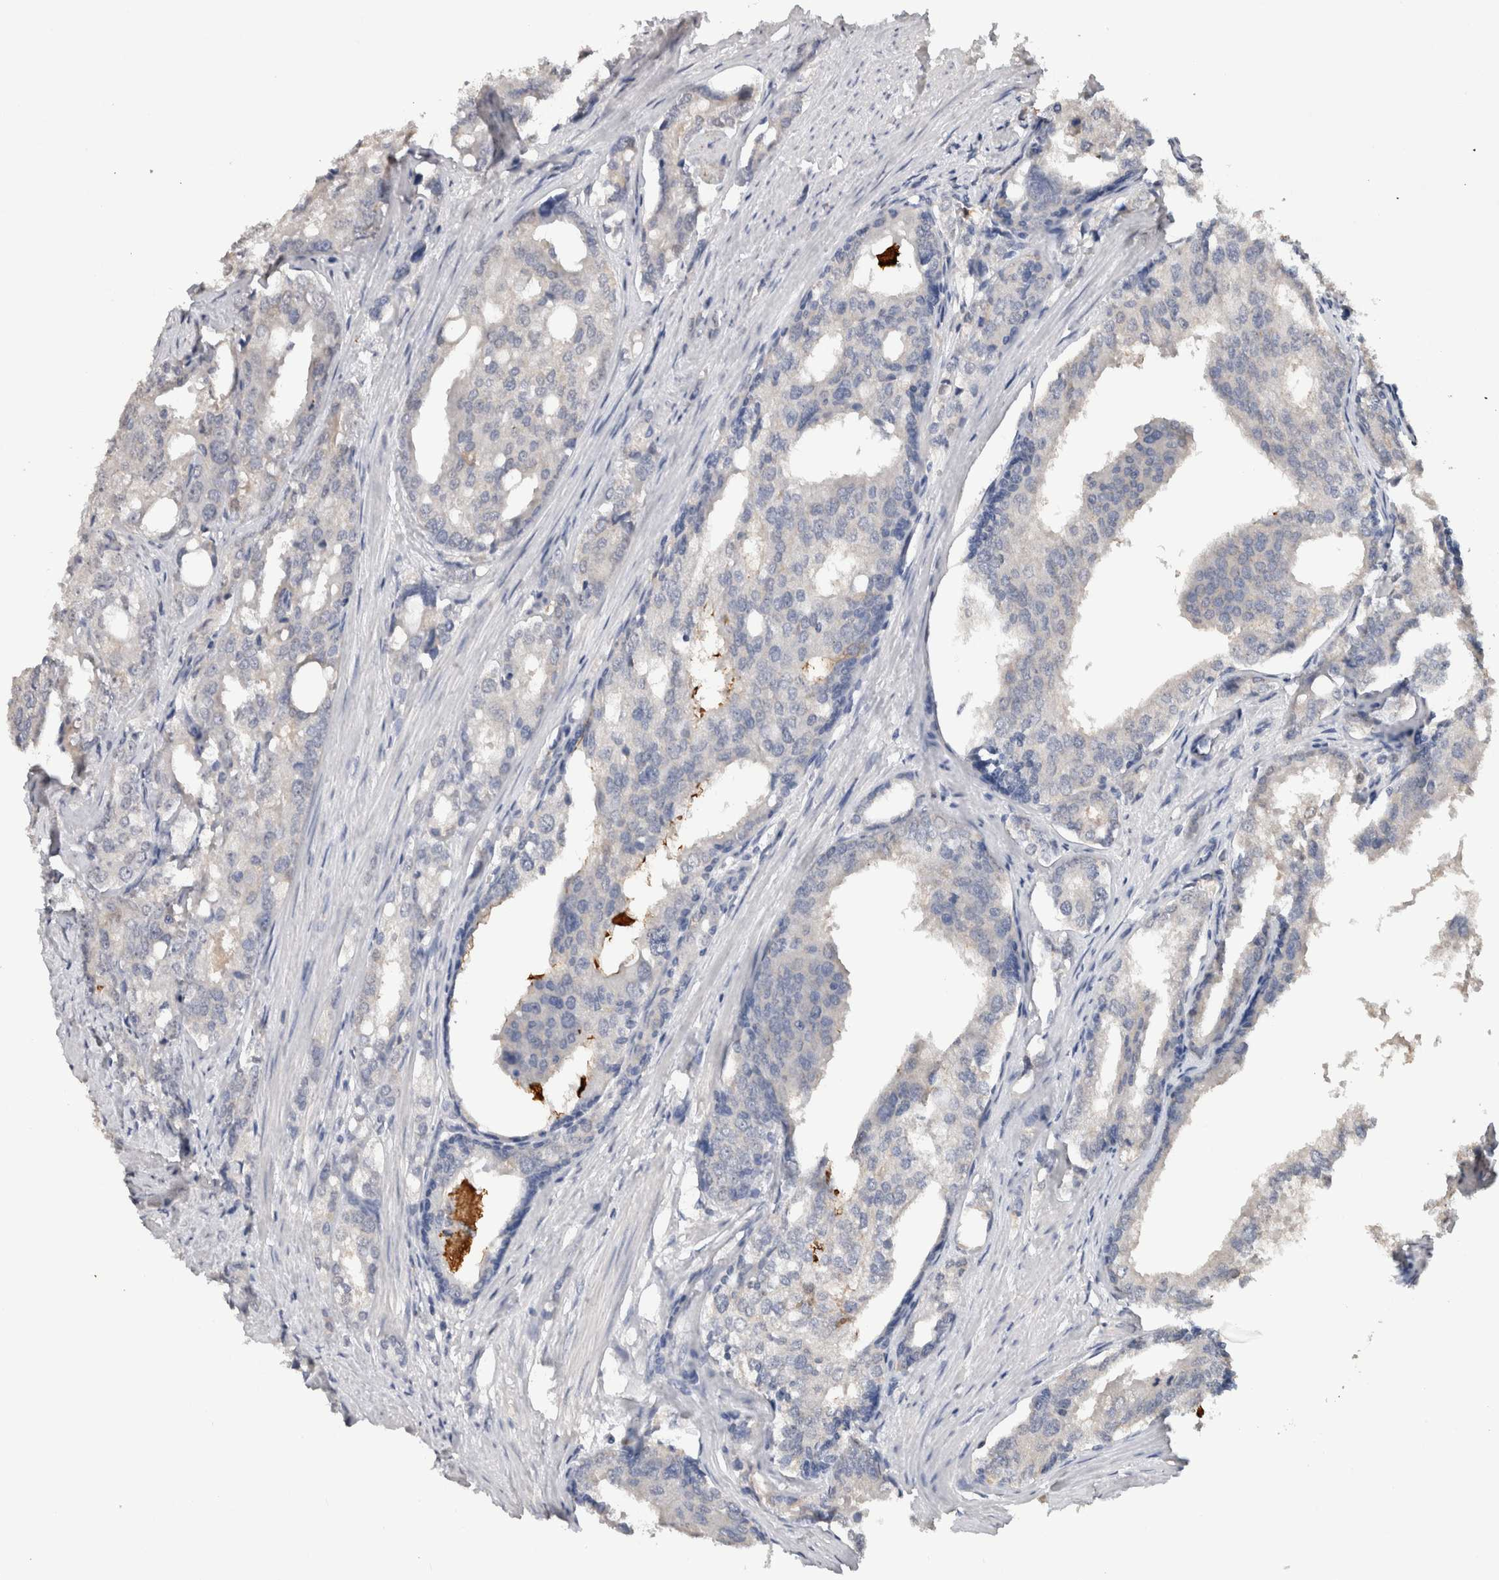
{"staining": {"intensity": "negative", "quantity": "none", "location": "none"}, "tissue": "prostate cancer", "cell_type": "Tumor cells", "image_type": "cancer", "snomed": [{"axis": "morphology", "description": "Adenocarcinoma, High grade"}, {"axis": "topography", "description": "Prostate"}], "caption": "This photomicrograph is of high-grade adenocarcinoma (prostate) stained with IHC to label a protein in brown with the nuclei are counter-stained blue. There is no expression in tumor cells.", "gene": "FABP7", "patient": {"sex": "male", "age": 50}}